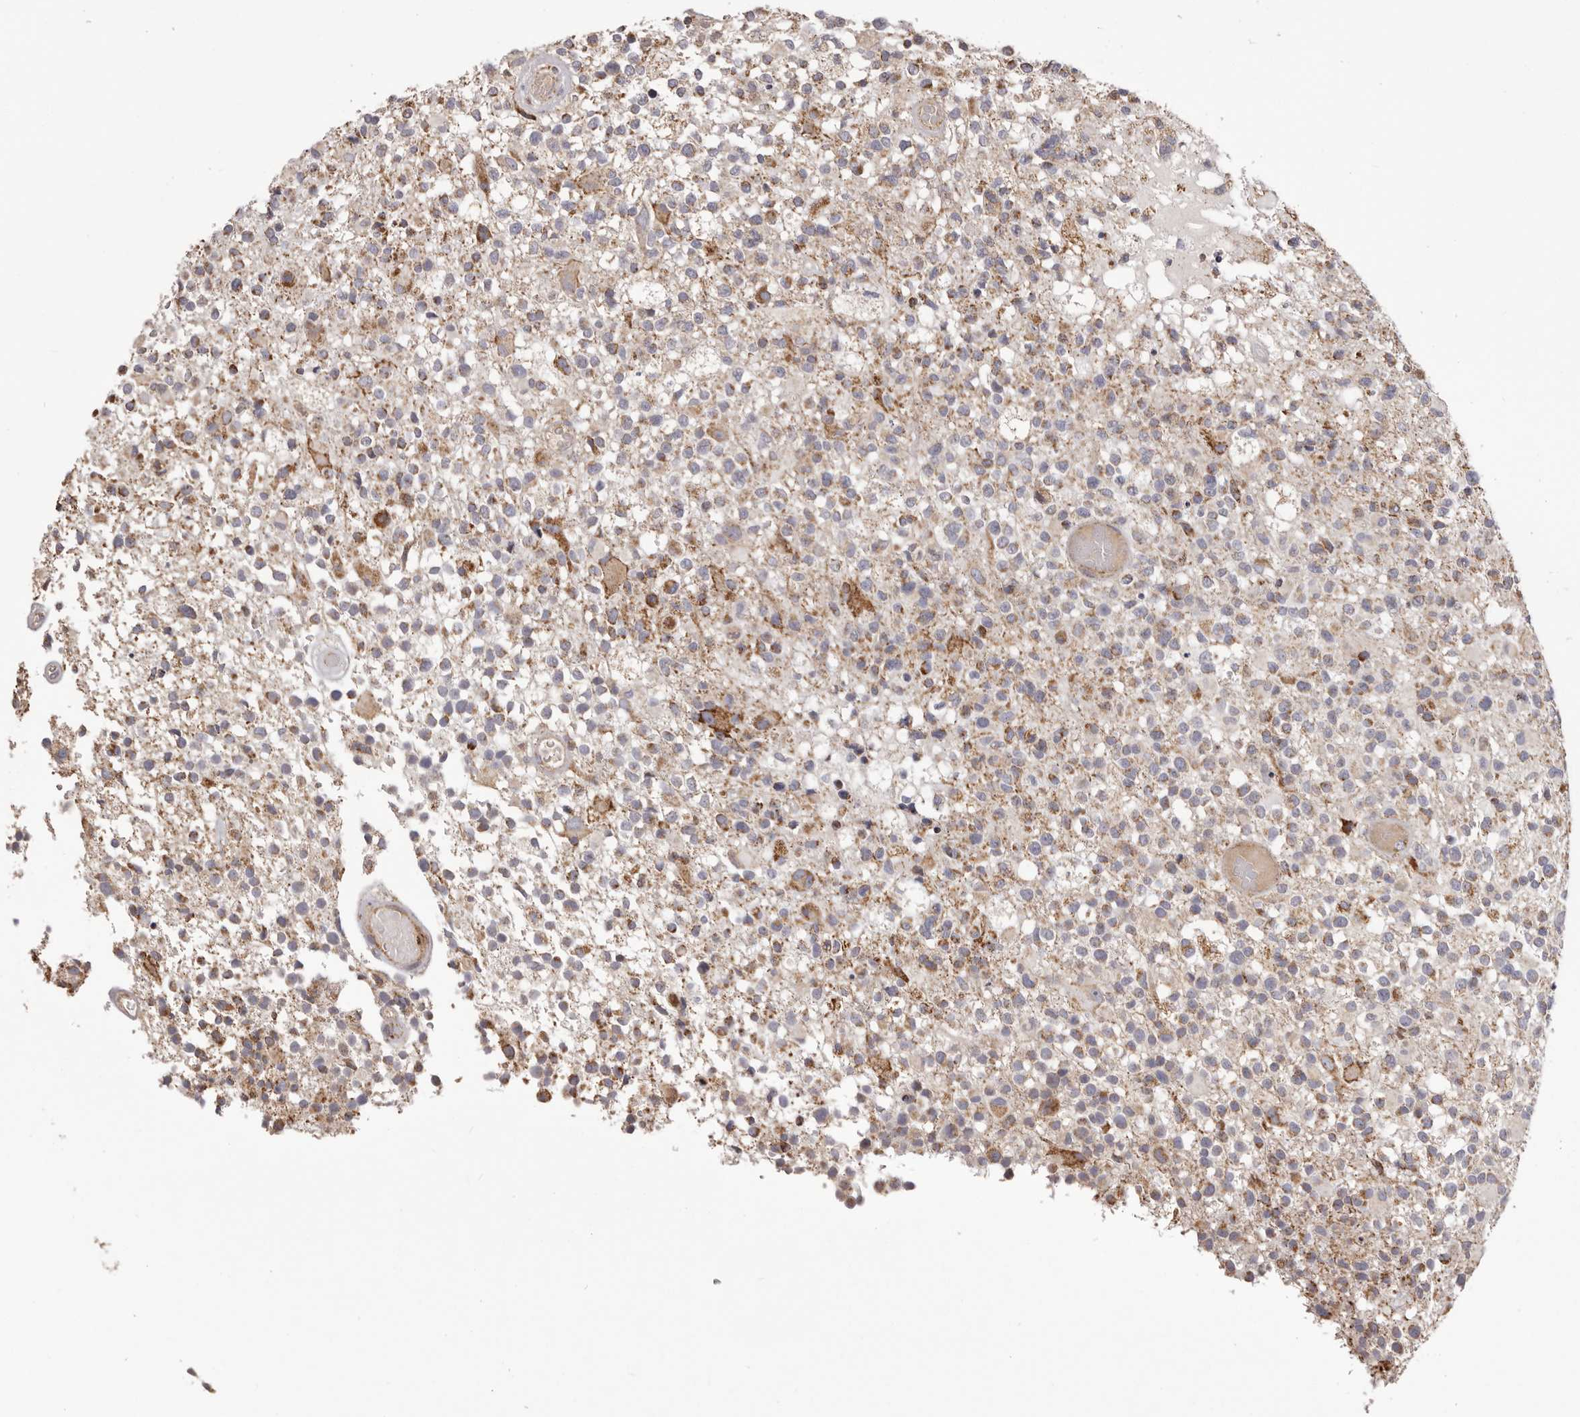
{"staining": {"intensity": "moderate", "quantity": "25%-75%", "location": "cytoplasmic/membranous"}, "tissue": "glioma", "cell_type": "Tumor cells", "image_type": "cancer", "snomed": [{"axis": "morphology", "description": "Glioma, malignant, High grade"}, {"axis": "morphology", "description": "Glioblastoma, NOS"}, {"axis": "topography", "description": "Brain"}], "caption": "Protein staining of glioblastoma tissue exhibits moderate cytoplasmic/membranous staining in approximately 25%-75% of tumor cells.", "gene": "CHRM2", "patient": {"sex": "male", "age": 60}}